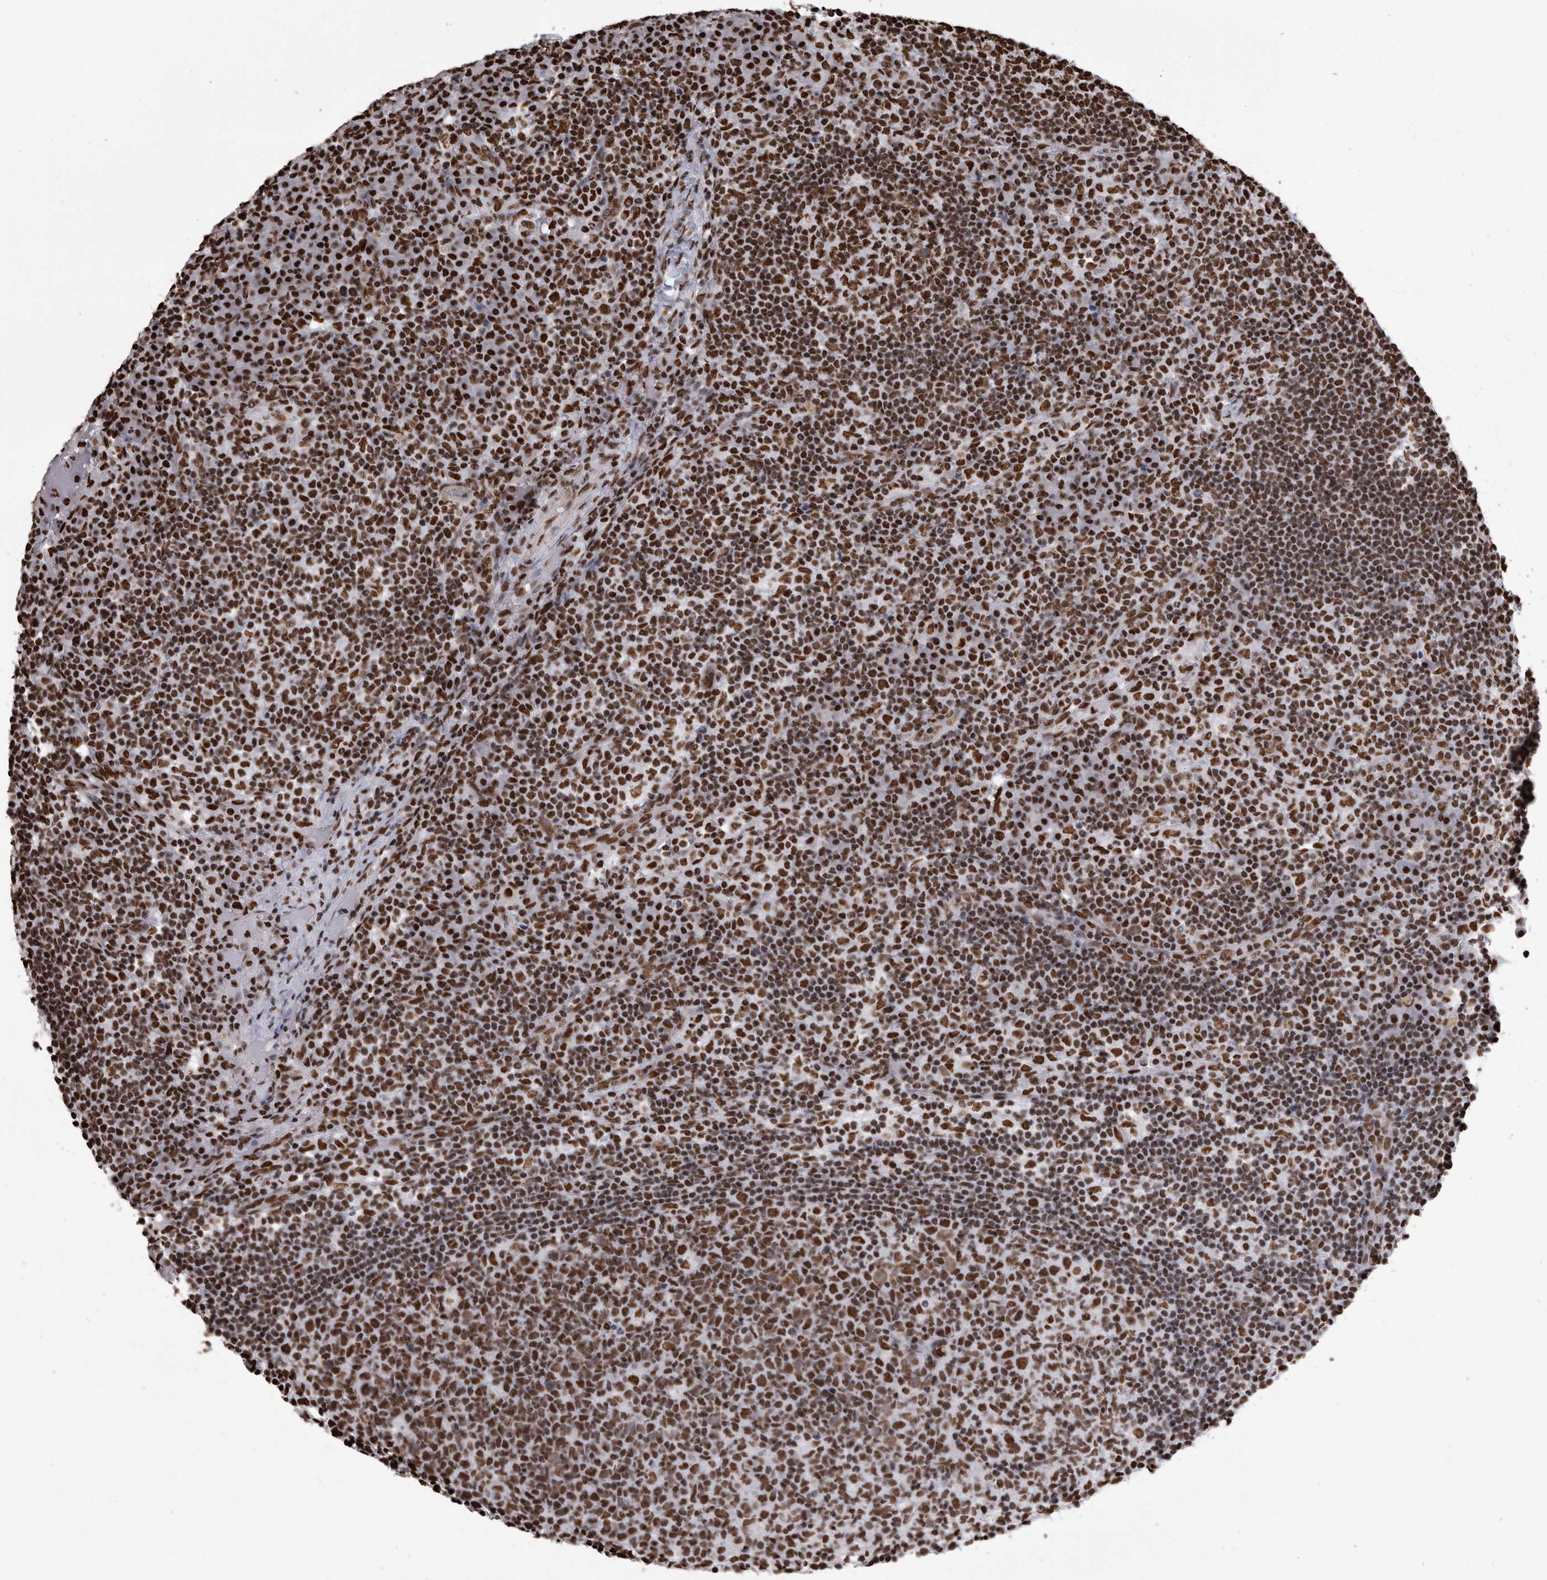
{"staining": {"intensity": "strong", "quantity": ">75%", "location": "nuclear"}, "tissue": "lymph node", "cell_type": "Germinal center cells", "image_type": "normal", "snomed": [{"axis": "morphology", "description": "Normal tissue, NOS"}, {"axis": "morphology", "description": "Inflammation, NOS"}, {"axis": "topography", "description": "Lymph node"}], "caption": "About >75% of germinal center cells in benign human lymph node demonstrate strong nuclear protein expression as visualized by brown immunohistochemical staining.", "gene": "HNRNPM", "patient": {"sex": "male", "age": 55}}